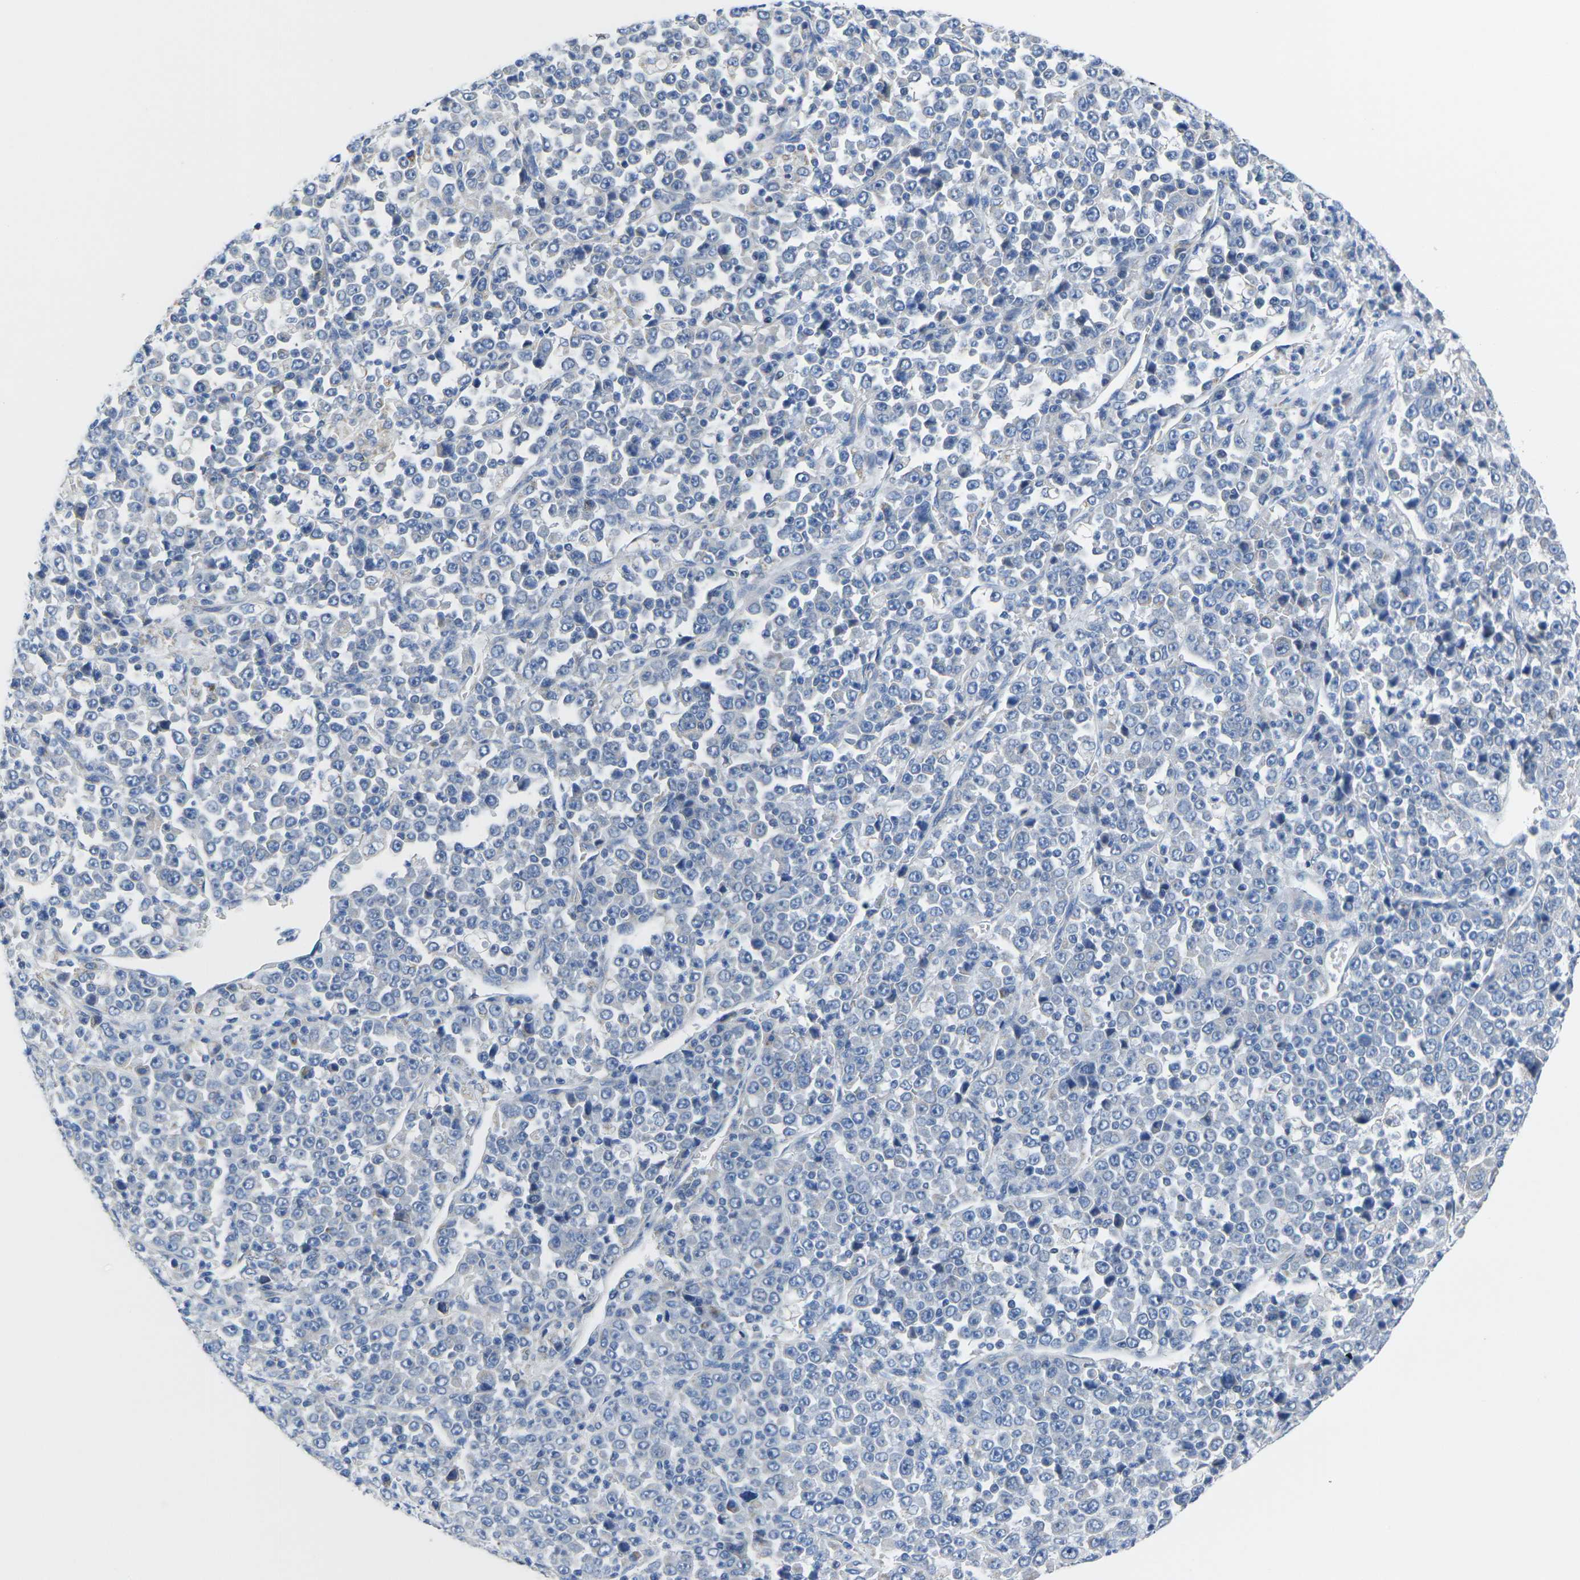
{"staining": {"intensity": "negative", "quantity": "none", "location": "none"}, "tissue": "stomach cancer", "cell_type": "Tumor cells", "image_type": "cancer", "snomed": [{"axis": "morphology", "description": "Normal tissue, NOS"}, {"axis": "morphology", "description": "Adenocarcinoma, NOS"}, {"axis": "topography", "description": "Stomach, upper"}, {"axis": "topography", "description": "Stomach"}], "caption": "The histopathology image exhibits no staining of tumor cells in stomach cancer (adenocarcinoma).", "gene": "TMEM204", "patient": {"sex": "male", "age": 59}}